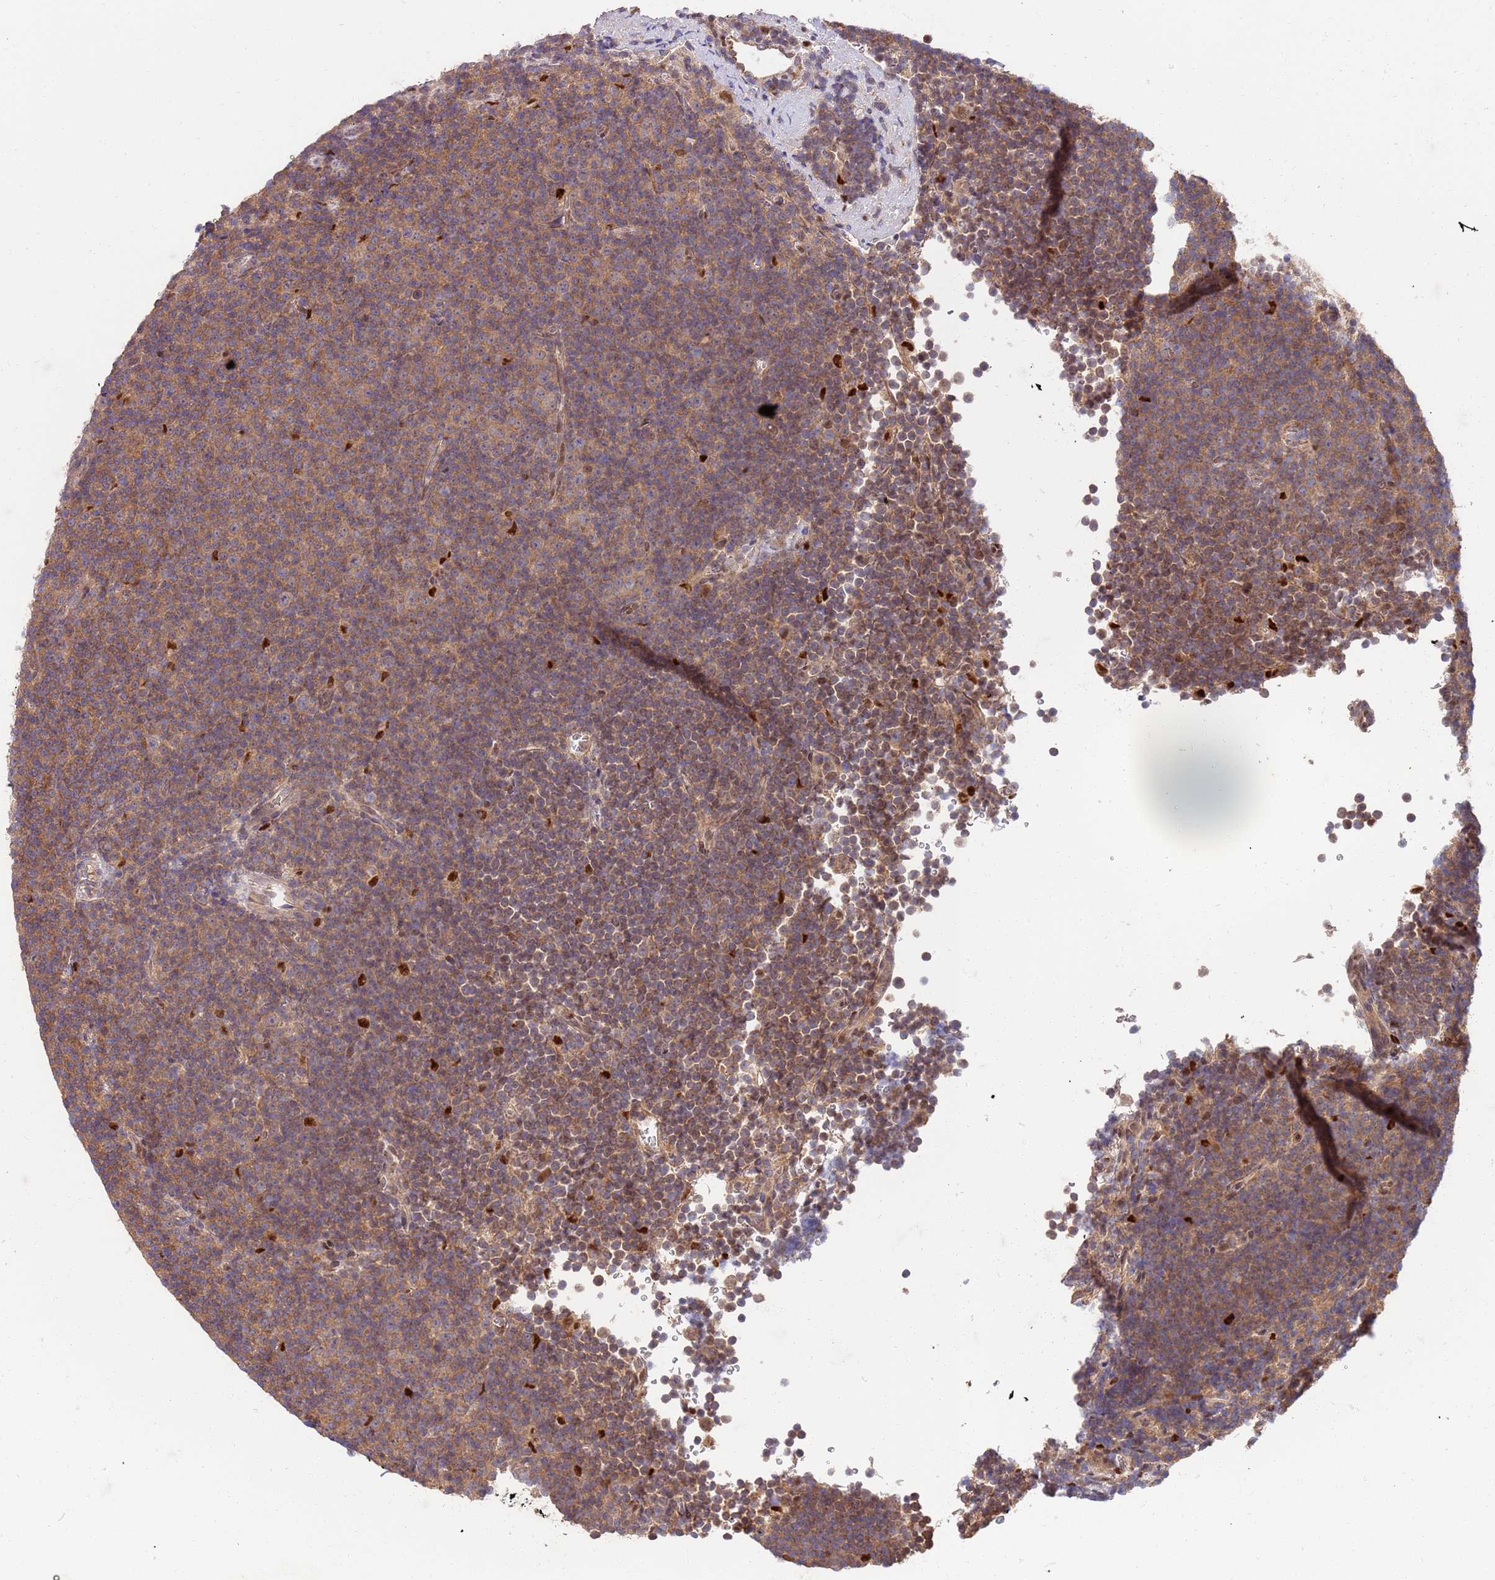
{"staining": {"intensity": "weak", "quantity": "25%-75%", "location": "cytoplasmic/membranous"}, "tissue": "lymphoma", "cell_type": "Tumor cells", "image_type": "cancer", "snomed": [{"axis": "morphology", "description": "Malignant lymphoma, non-Hodgkin's type, Low grade"}, {"axis": "topography", "description": "Lymph node"}], "caption": "This micrograph demonstrates immunohistochemistry staining of low-grade malignant lymphoma, non-Hodgkin's type, with low weak cytoplasmic/membranous expression in about 25%-75% of tumor cells.", "gene": "OSBP", "patient": {"sex": "female", "age": 67}}